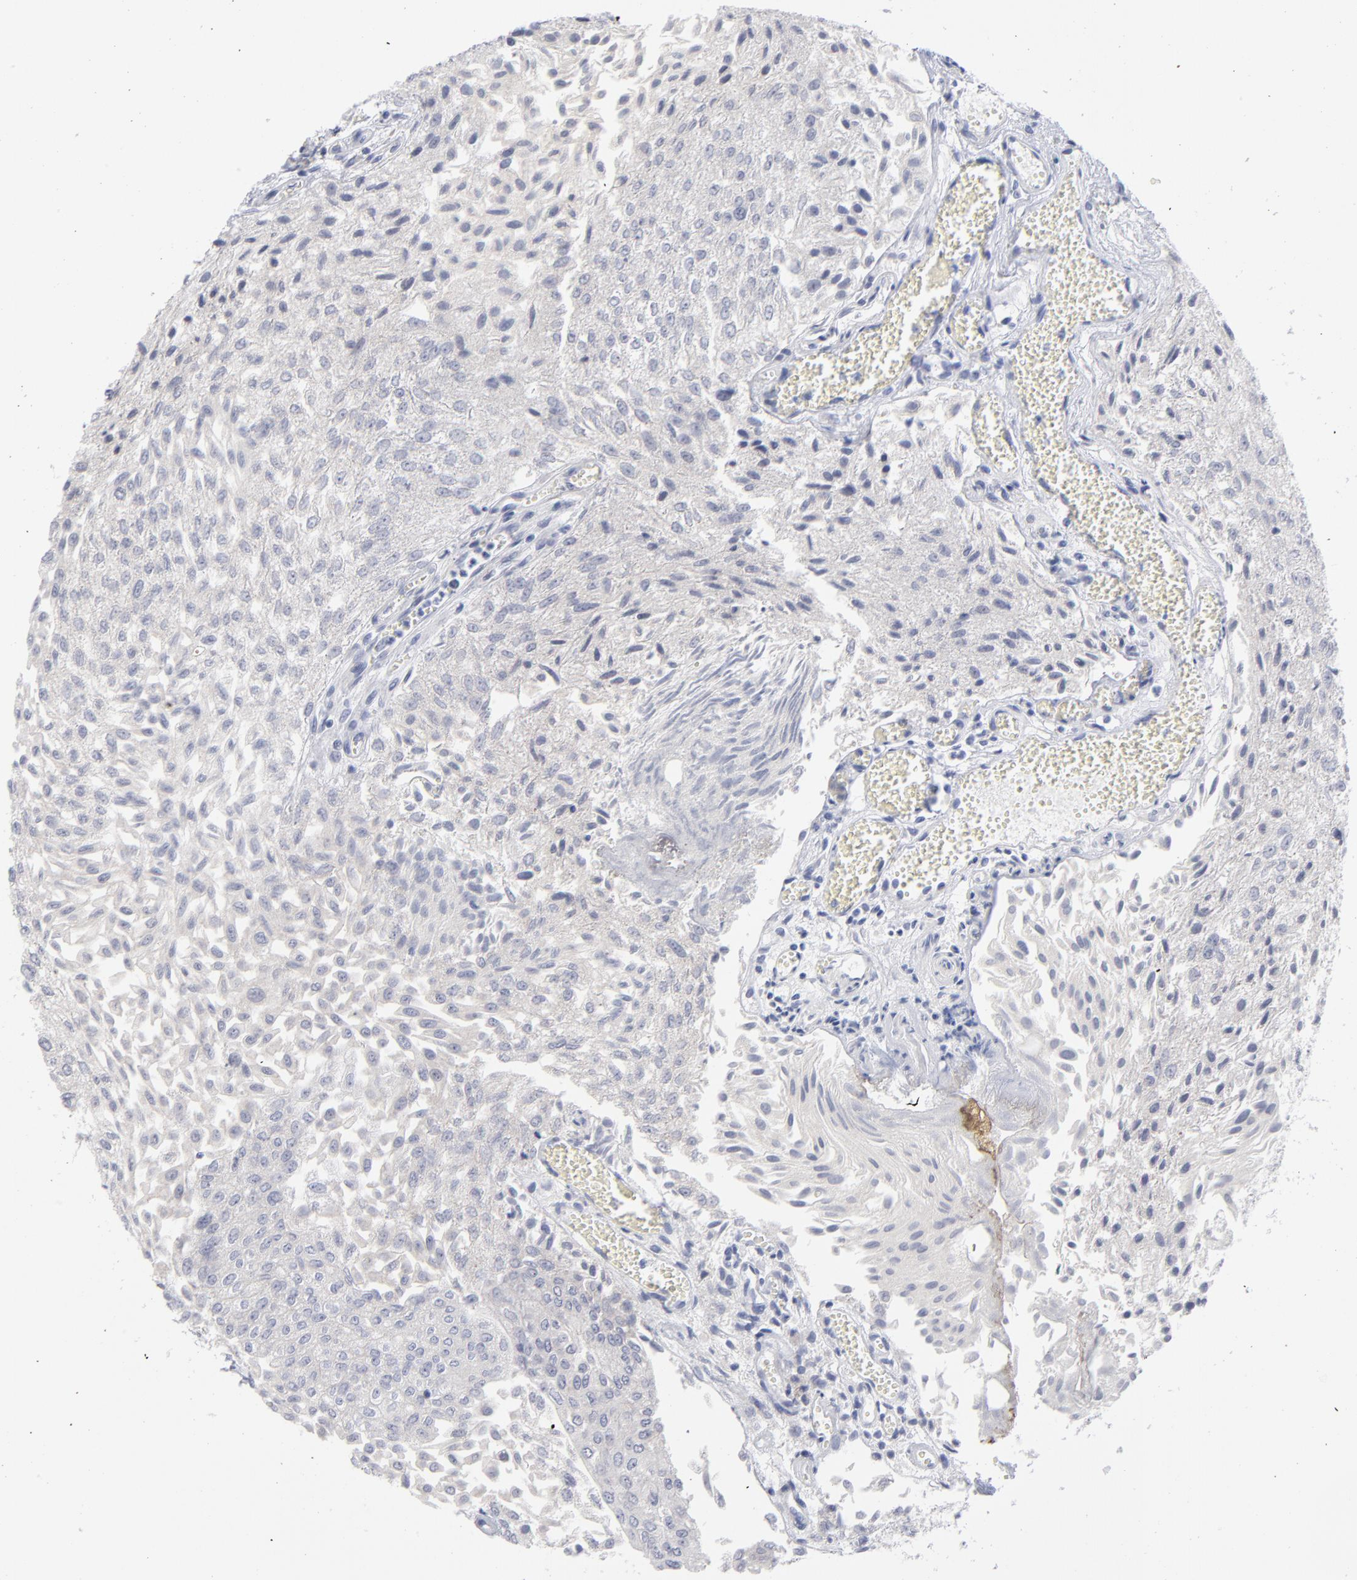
{"staining": {"intensity": "negative", "quantity": "none", "location": "none"}, "tissue": "urothelial cancer", "cell_type": "Tumor cells", "image_type": "cancer", "snomed": [{"axis": "morphology", "description": "Urothelial carcinoma, Low grade"}, {"axis": "topography", "description": "Urinary bladder"}], "caption": "Immunohistochemistry (IHC) of human low-grade urothelial carcinoma displays no expression in tumor cells. Brightfield microscopy of immunohistochemistry (IHC) stained with DAB (brown) and hematoxylin (blue), captured at high magnification.", "gene": "RPS24", "patient": {"sex": "male", "age": 86}}